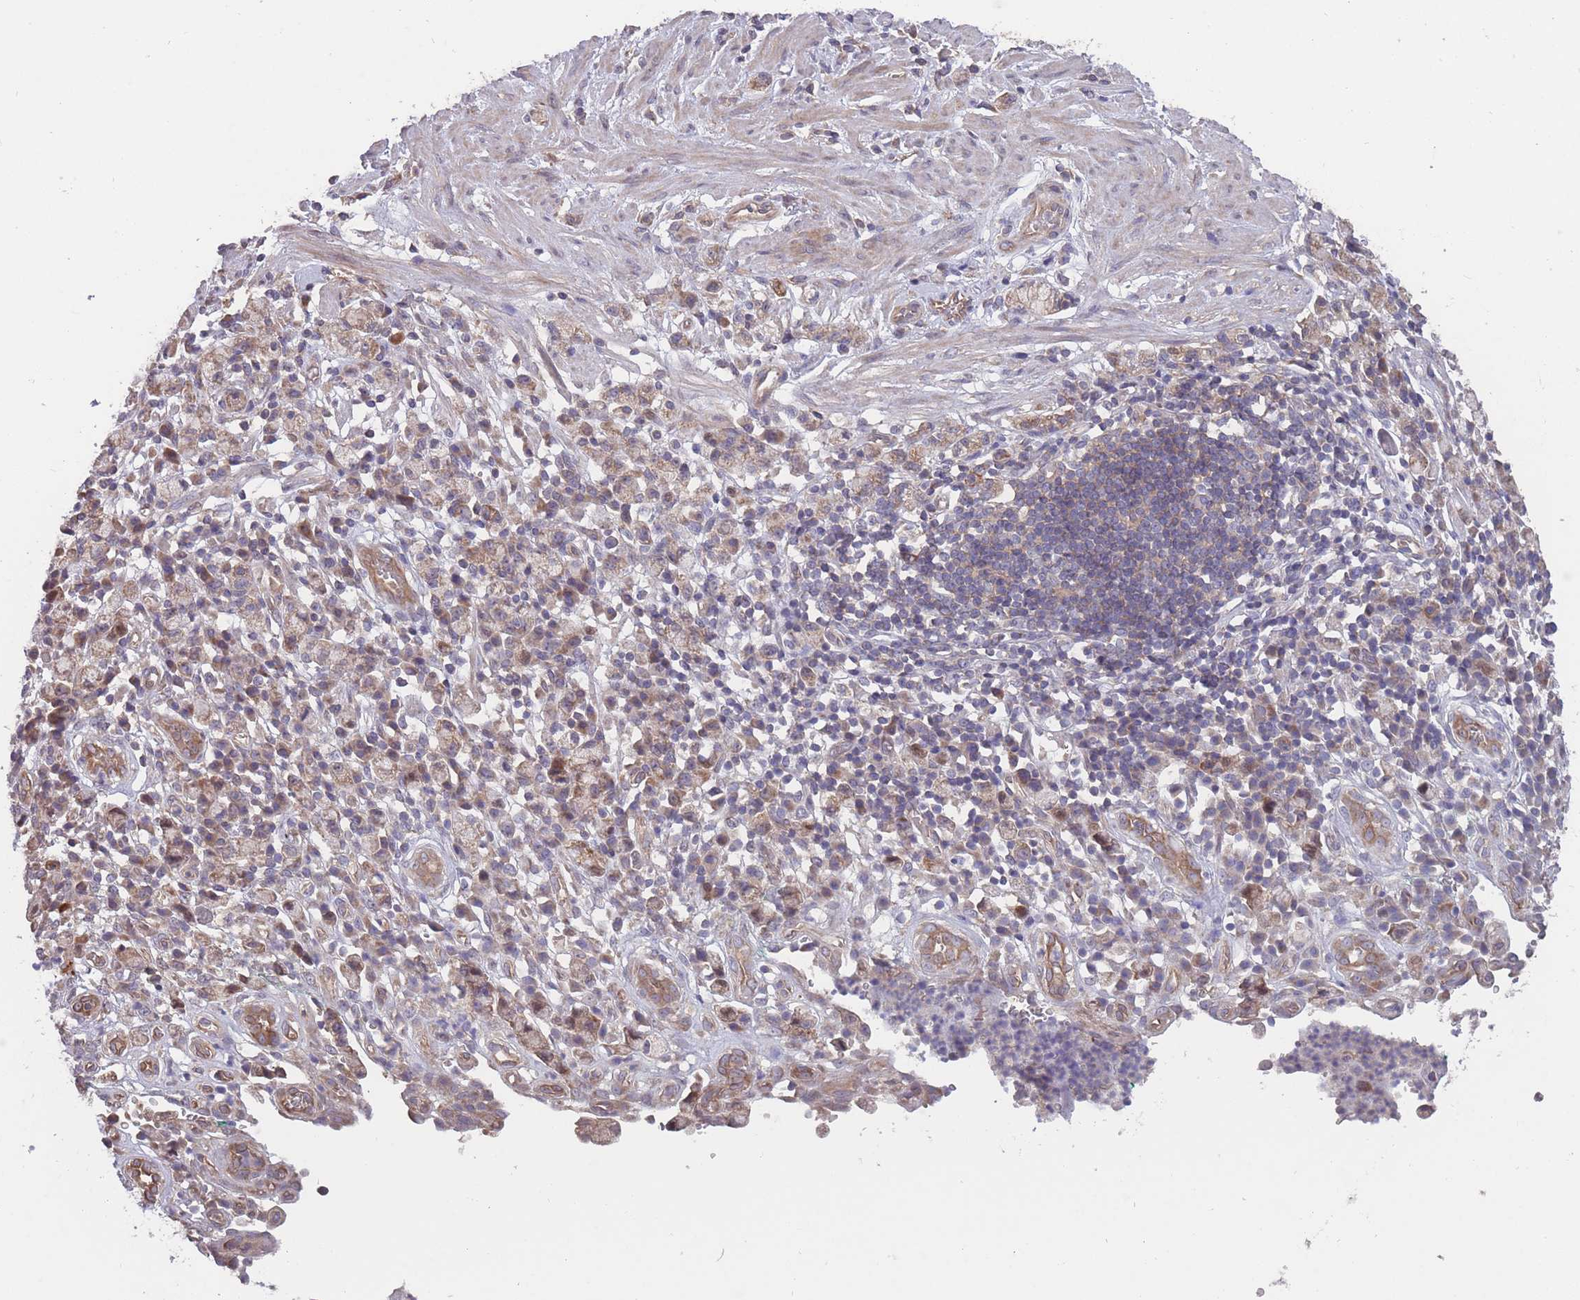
{"staining": {"intensity": "weak", "quantity": "25%-75%", "location": "cytoplasmic/membranous"}, "tissue": "stomach cancer", "cell_type": "Tumor cells", "image_type": "cancer", "snomed": [{"axis": "morphology", "description": "Adenocarcinoma, NOS"}, {"axis": "topography", "description": "Stomach"}], "caption": "Immunohistochemical staining of human adenocarcinoma (stomach) exhibits low levels of weak cytoplasmic/membranous protein expression in about 25%-75% of tumor cells.", "gene": "ITPKC", "patient": {"sex": "male", "age": 77}}